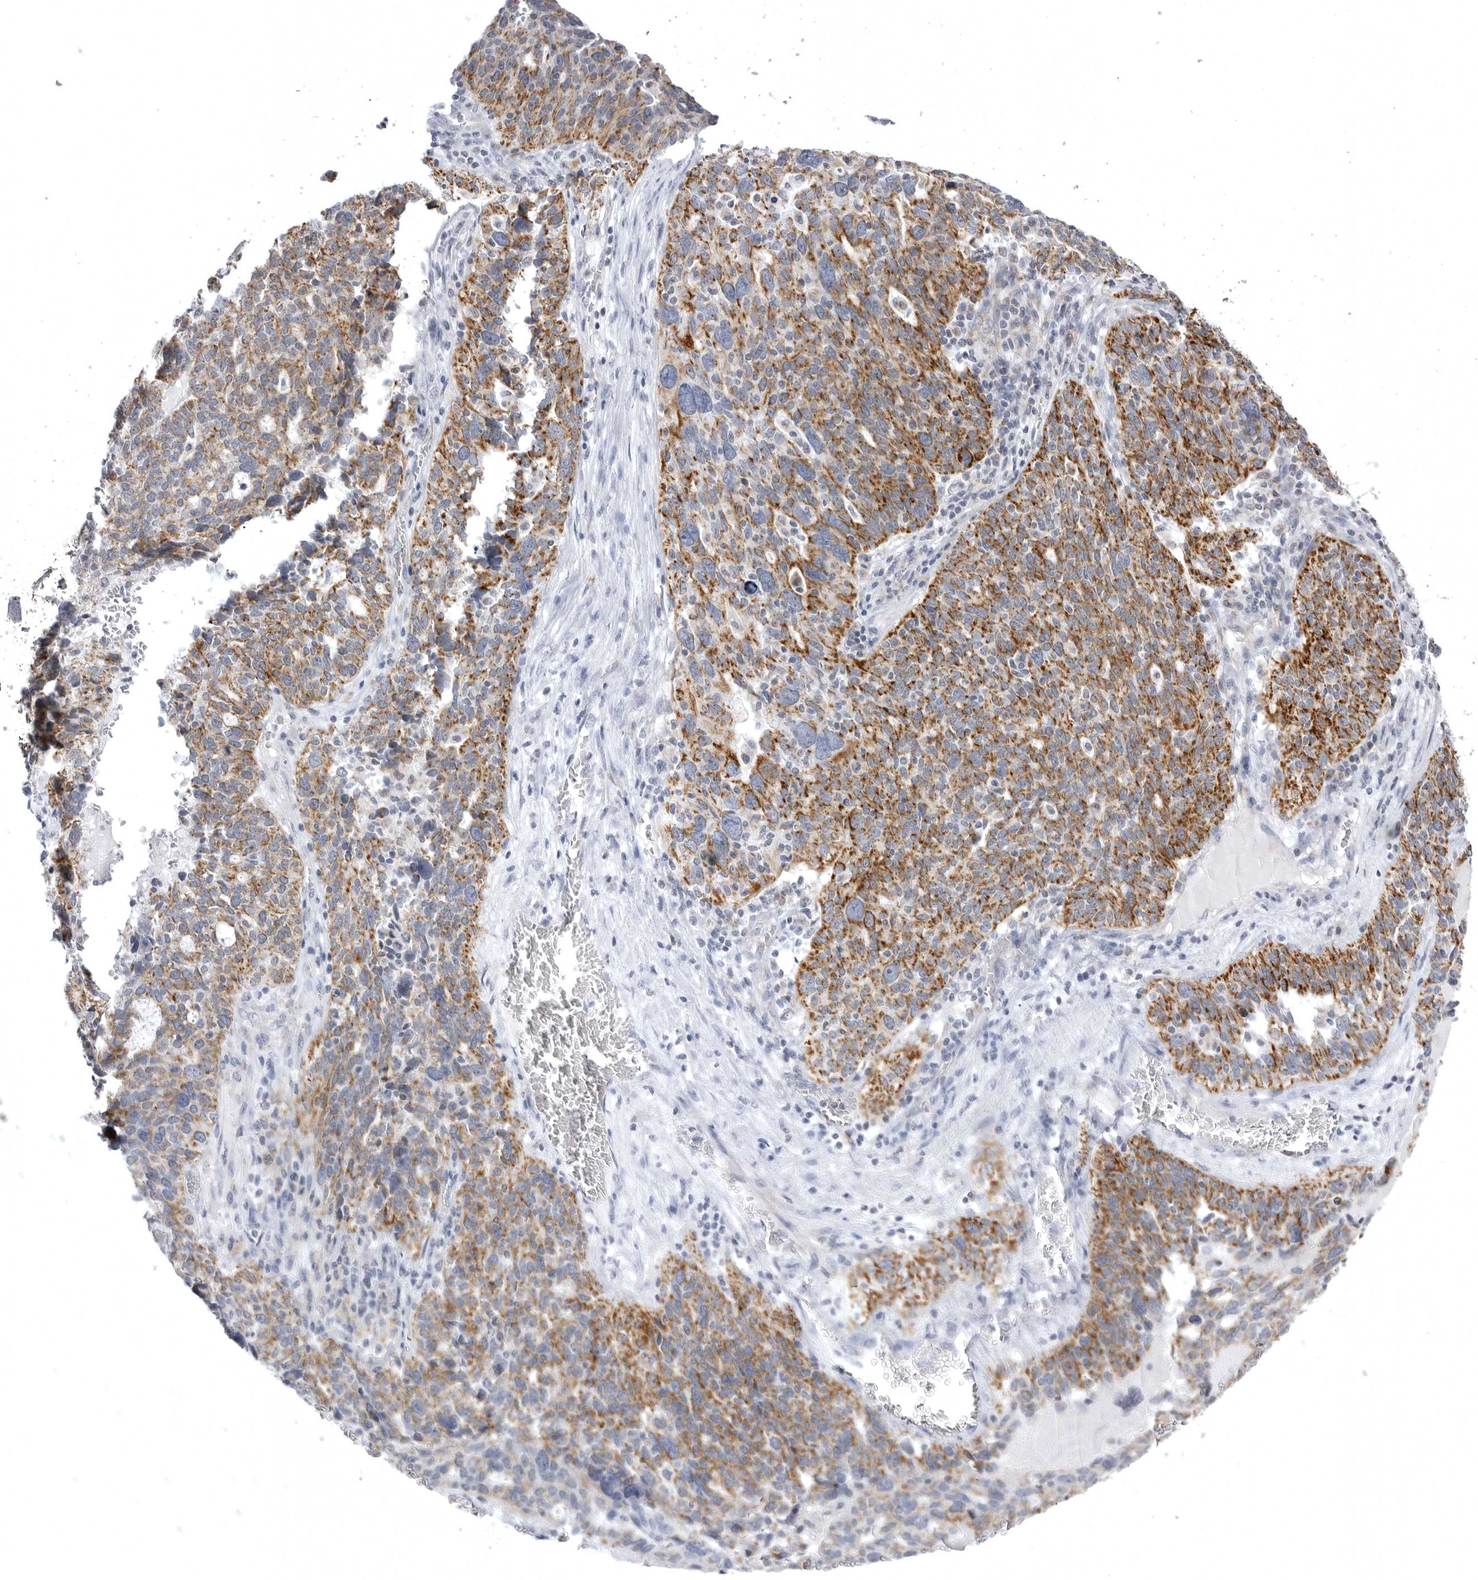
{"staining": {"intensity": "moderate", "quantity": ">75%", "location": "cytoplasmic/membranous"}, "tissue": "ovarian cancer", "cell_type": "Tumor cells", "image_type": "cancer", "snomed": [{"axis": "morphology", "description": "Cystadenocarcinoma, serous, NOS"}, {"axis": "topography", "description": "Ovary"}], "caption": "An IHC micrograph of tumor tissue is shown. Protein staining in brown shows moderate cytoplasmic/membranous positivity in ovarian serous cystadenocarcinoma within tumor cells.", "gene": "TUFM", "patient": {"sex": "female", "age": 59}}